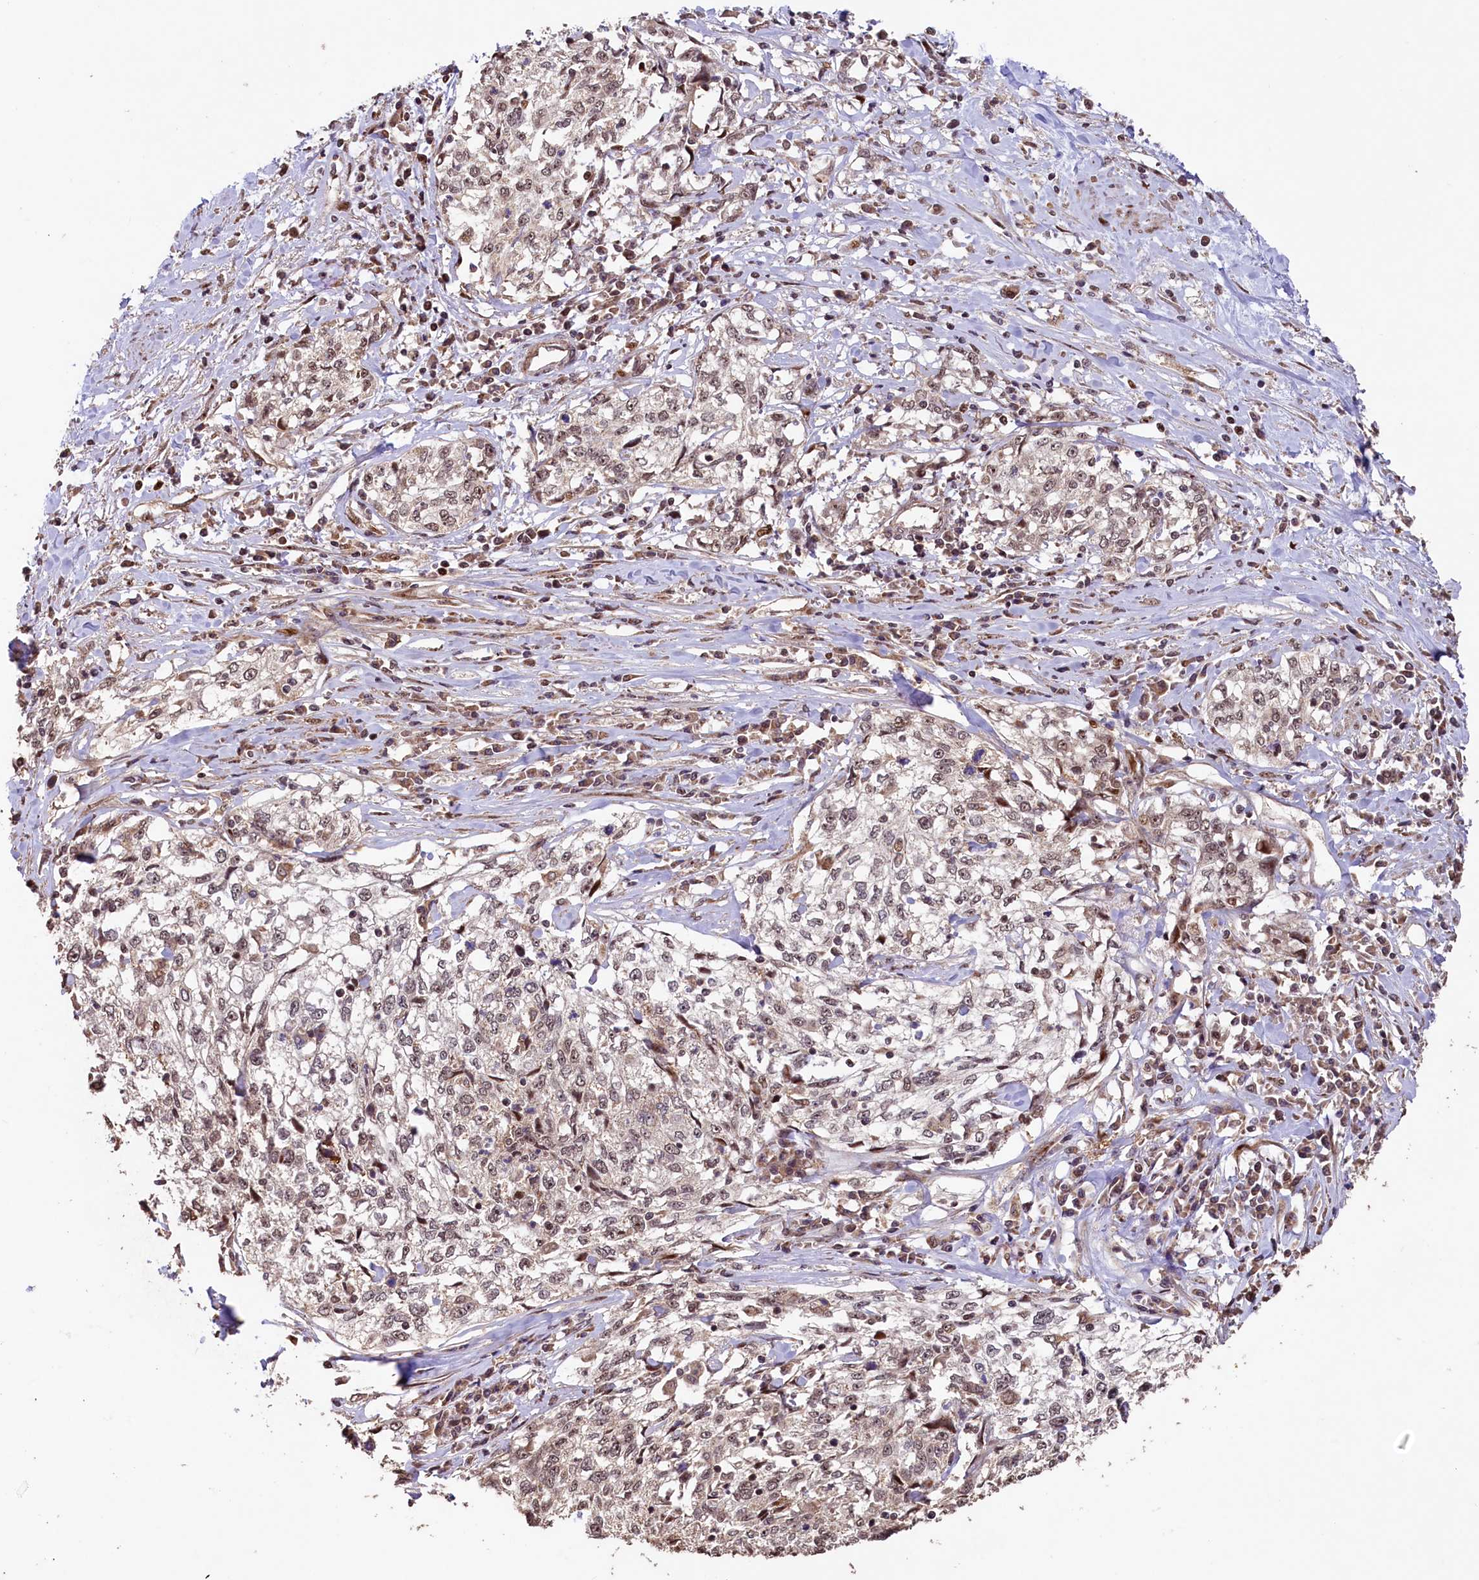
{"staining": {"intensity": "weak", "quantity": ">75%", "location": "cytoplasmic/membranous,nuclear"}, "tissue": "cervical cancer", "cell_type": "Tumor cells", "image_type": "cancer", "snomed": [{"axis": "morphology", "description": "Squamous cell carcinoma, NOS"}, {"axis": "topography", "description": "Cervix"}], "caption": "Human cervical squamous cell carcinoma stained for a protein (brown) shows weak cytoplasmic/membranous and nuclear positive positivity in about >75% of tumor cells.", "gene": "SHPRH", "patient": {"sex": "female", "age": 57}}